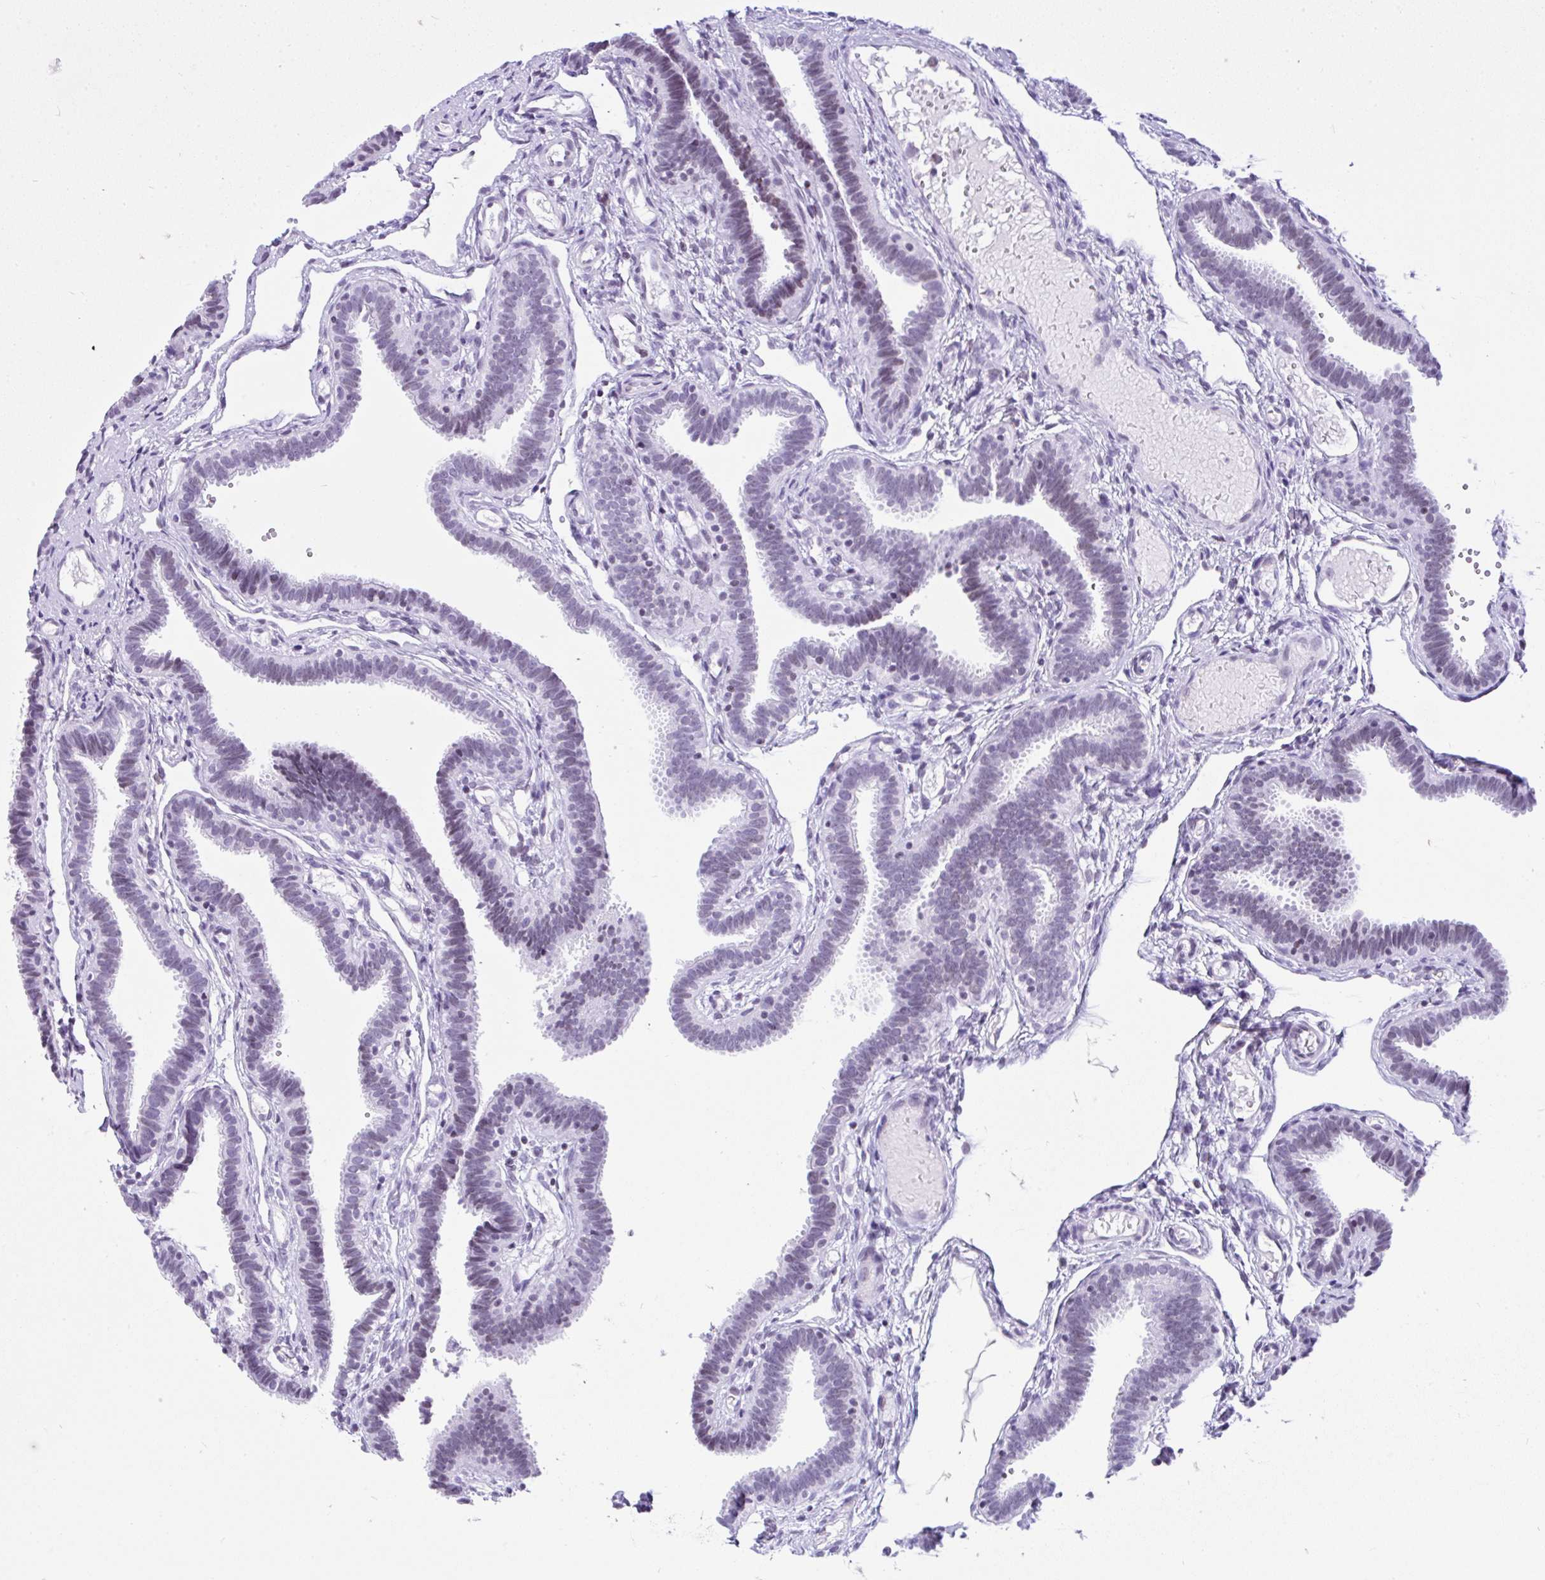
{"staining": {"intensity": "weak", "quantity": "<25%", "location": "nuclear"}, "tissue": "fallopian tube", "cell_type": "Glandular cells", "image_type": "normal", "snomed": [{"axis": "morphology", "description": "Normal tissue, NOS"}, {"axis": "topography", "description": "Fallopian tube"}], "caption": "This micrograph is of unremarkable fallopian tube stained with immunohistochemistry to label a protein in brown with the nuclei are counter-stained blue. There is no expression in glandular cells. (Stains: DAB (3,3'-diaminobenzidine) IHC with hematoxylin counter stain, Microscopy: brightfield microscopy at high magnification).", "gene": "KRT27", "patient": {"sex": "female", "age": 37}}